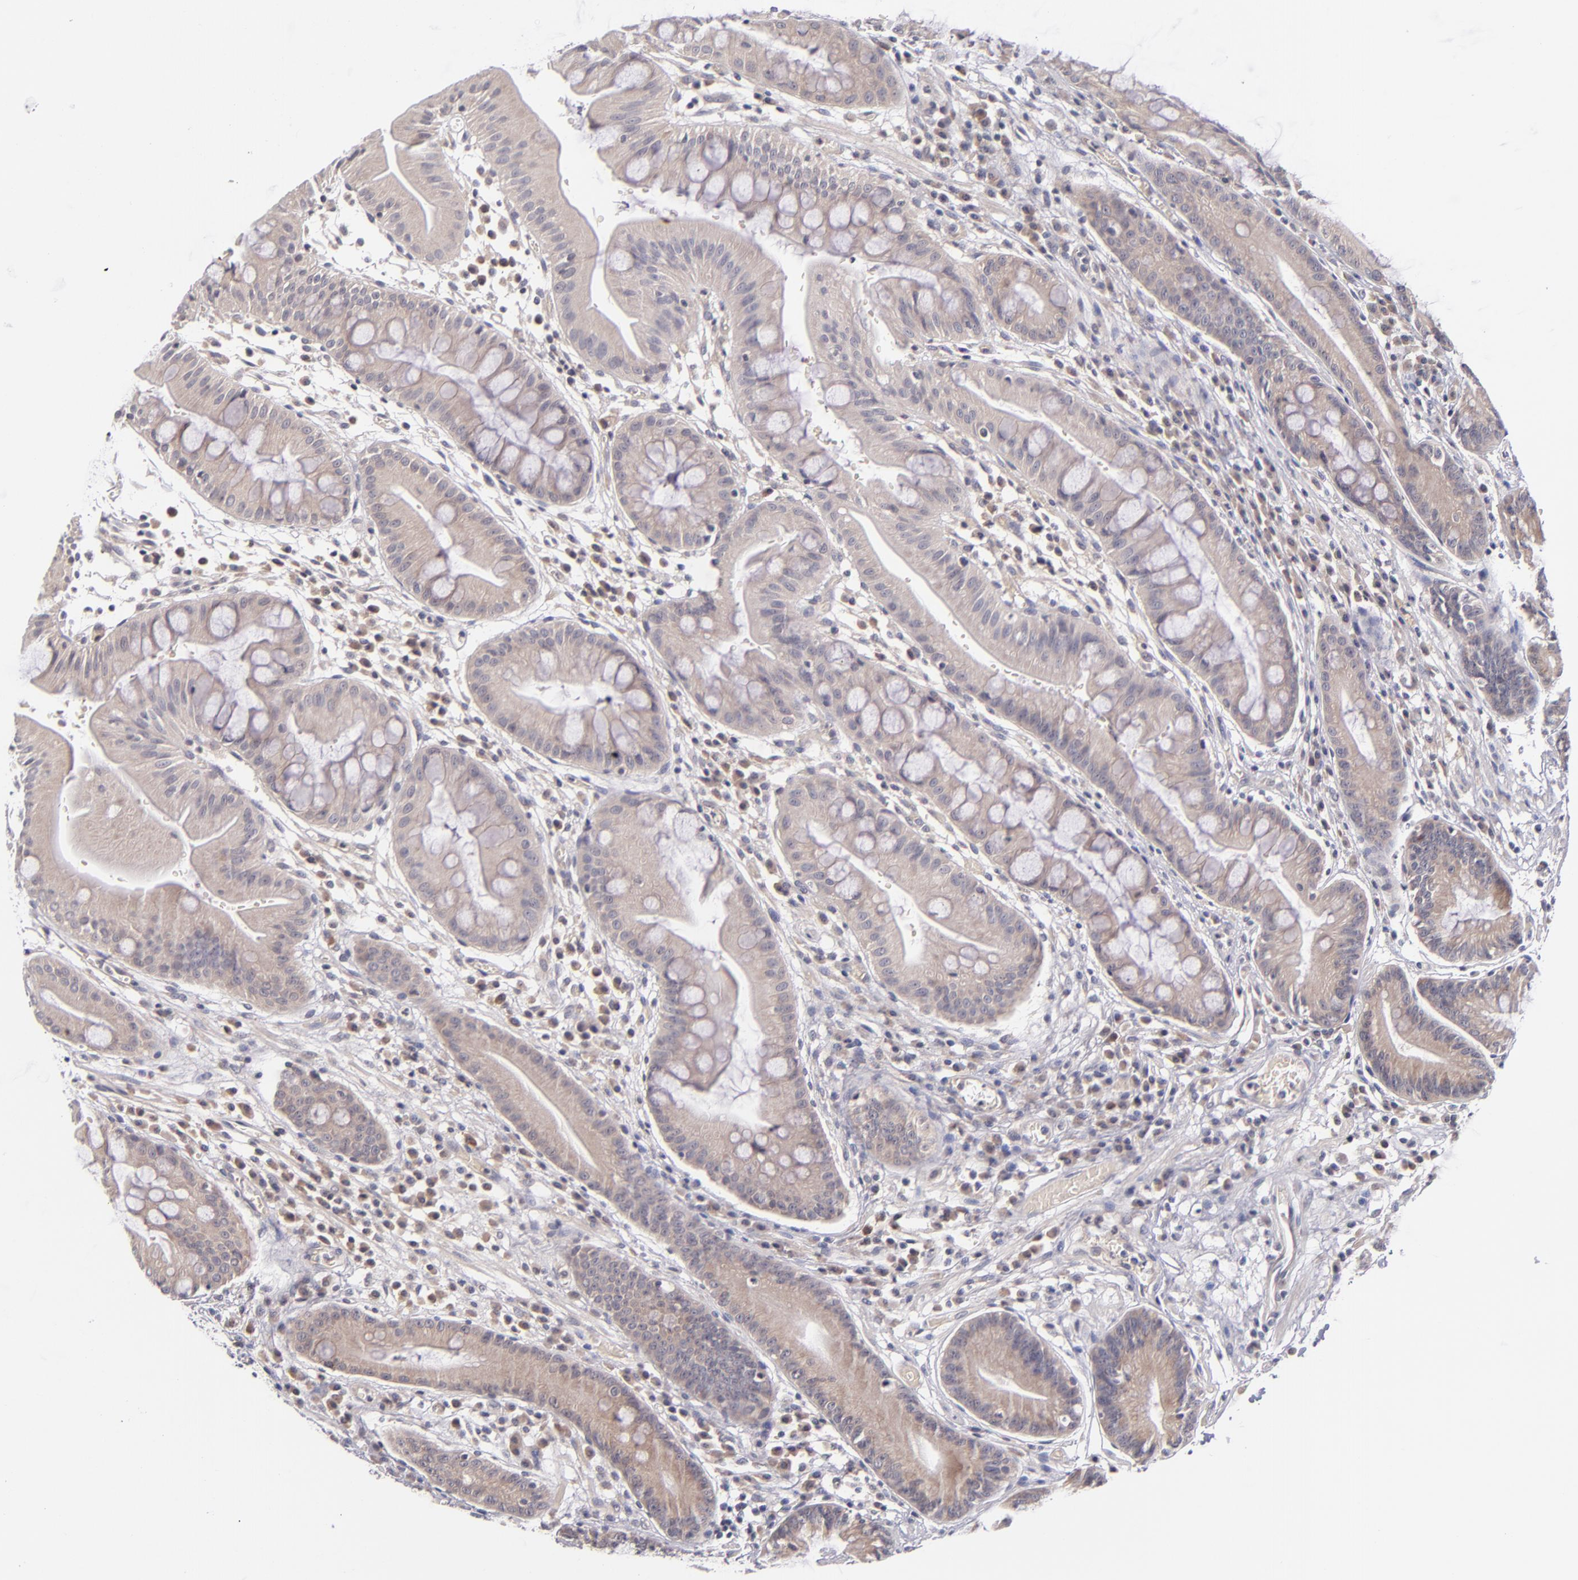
{"staining": {"intensity": "weak", "quantity": ">75%", "location": "cytoplasmic/membranous"}, "tissue": "stomach", "cell_type": "Glandular cells", "image_type": "normal", "snomed": [{"axis": "morphology", "description": "Normal tissue, NOS"}, {"axis": "morphology", "description": "Inflammation, NOS"}, {"axis": "topography", "description": "Stomach, lower"}], "caption": "Immunohistochemistry (IHC) of normal stomach demonstrates low levels of weak cytoplasmic/membranous expression in approximately >75% of glandular cells. (DAB (3,3'-diaminobenzidine) IHC, brown staining for protein, blue staining for nuclei).", "gene": "TSC2", "patient": {"sex": "male", "age": 59}}